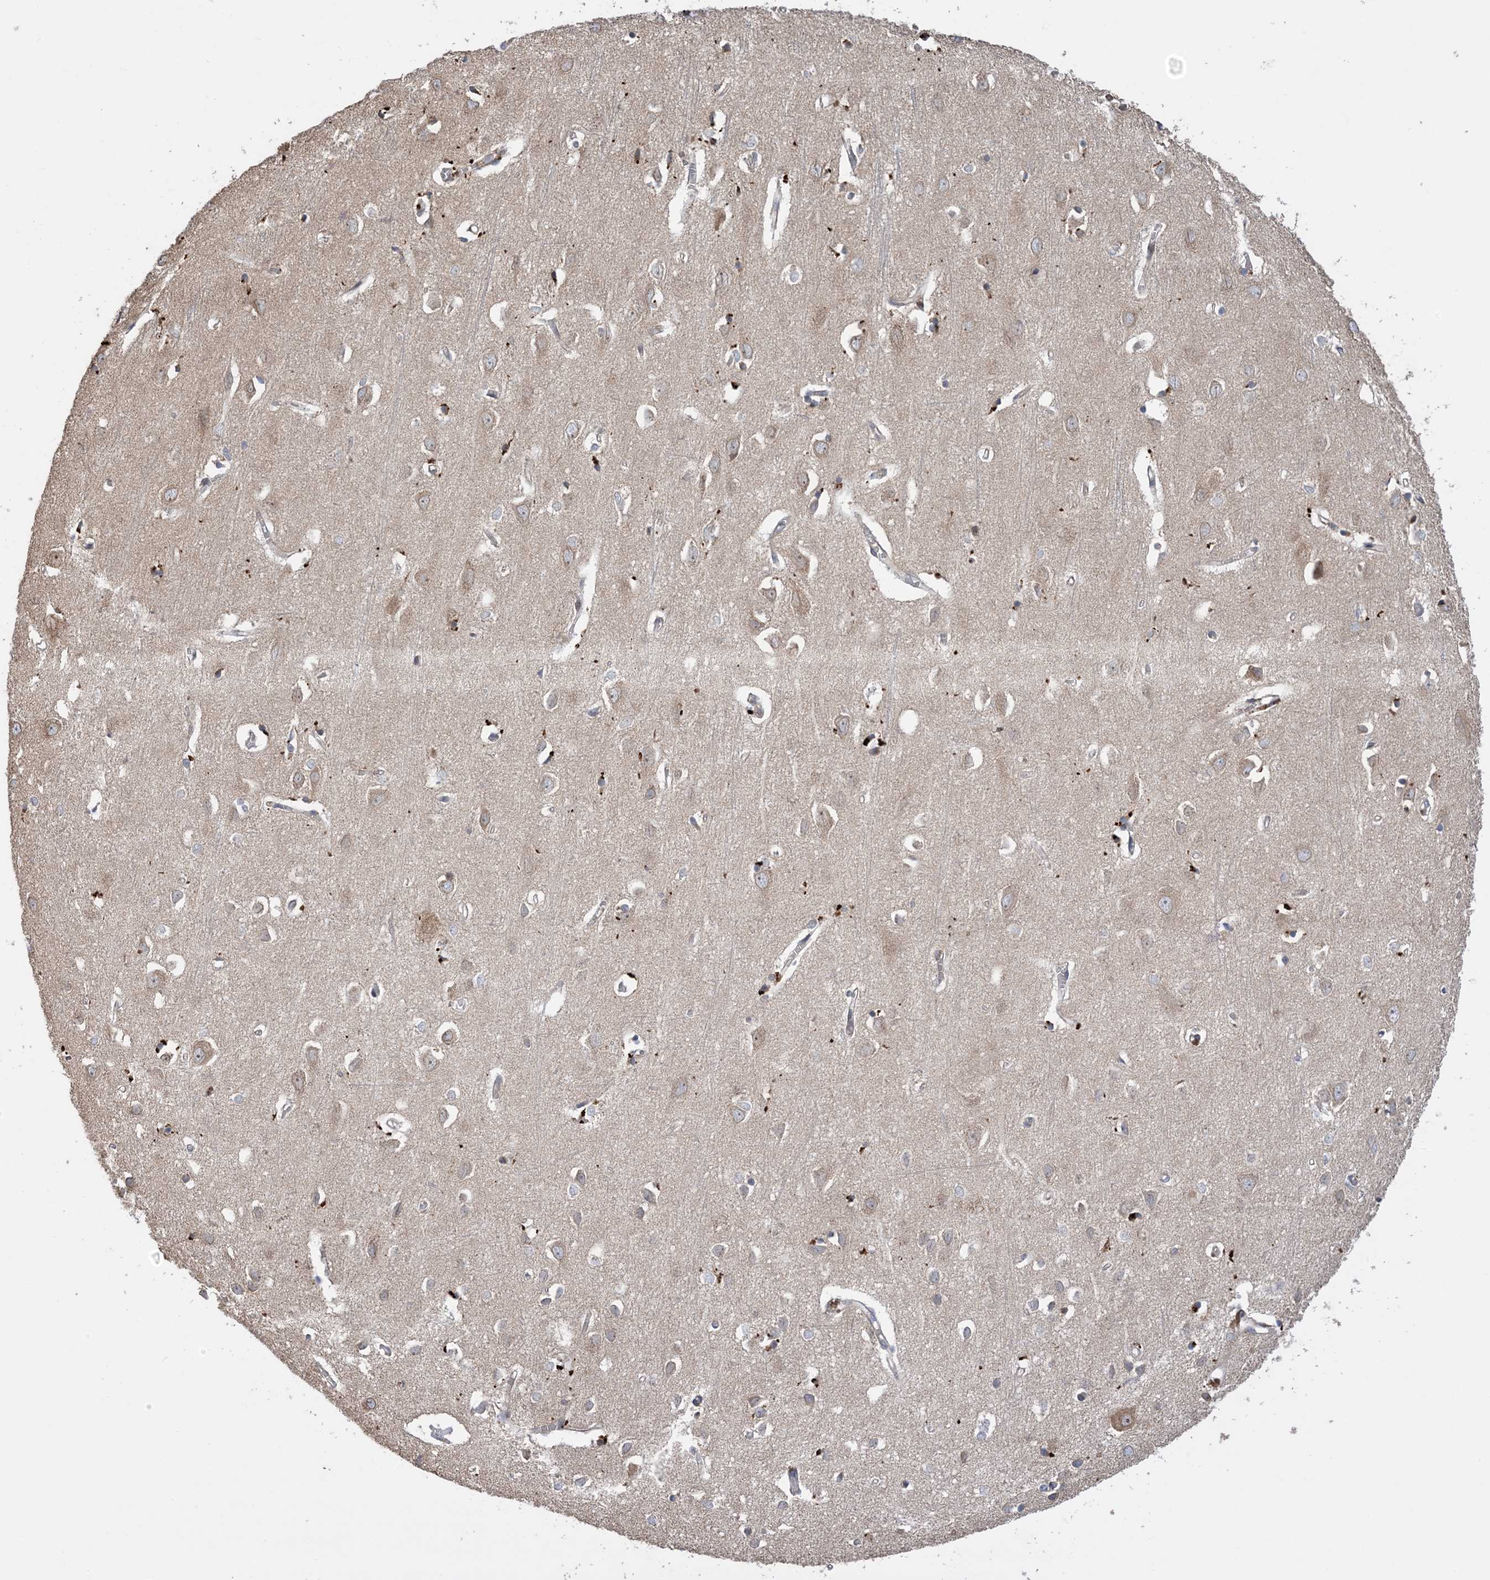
{"staining": {"intensity": "negative", "quantity": "none", "location": "none"}, "tissue": "cerebral cortex", "cell_type": "Endothelial cells", "image_type": "normal", "snomed": [{"axis": "morphology", "description": "Normal tissue, NOS"}, {"axis": "topography", "description": "Cerebral cortex"}], "caption": "The image shows no significant expression in endothelial cells of cerebral cortex.", "gene": "CLEC16A", "patient": {"sex": "female", "age": 64}}